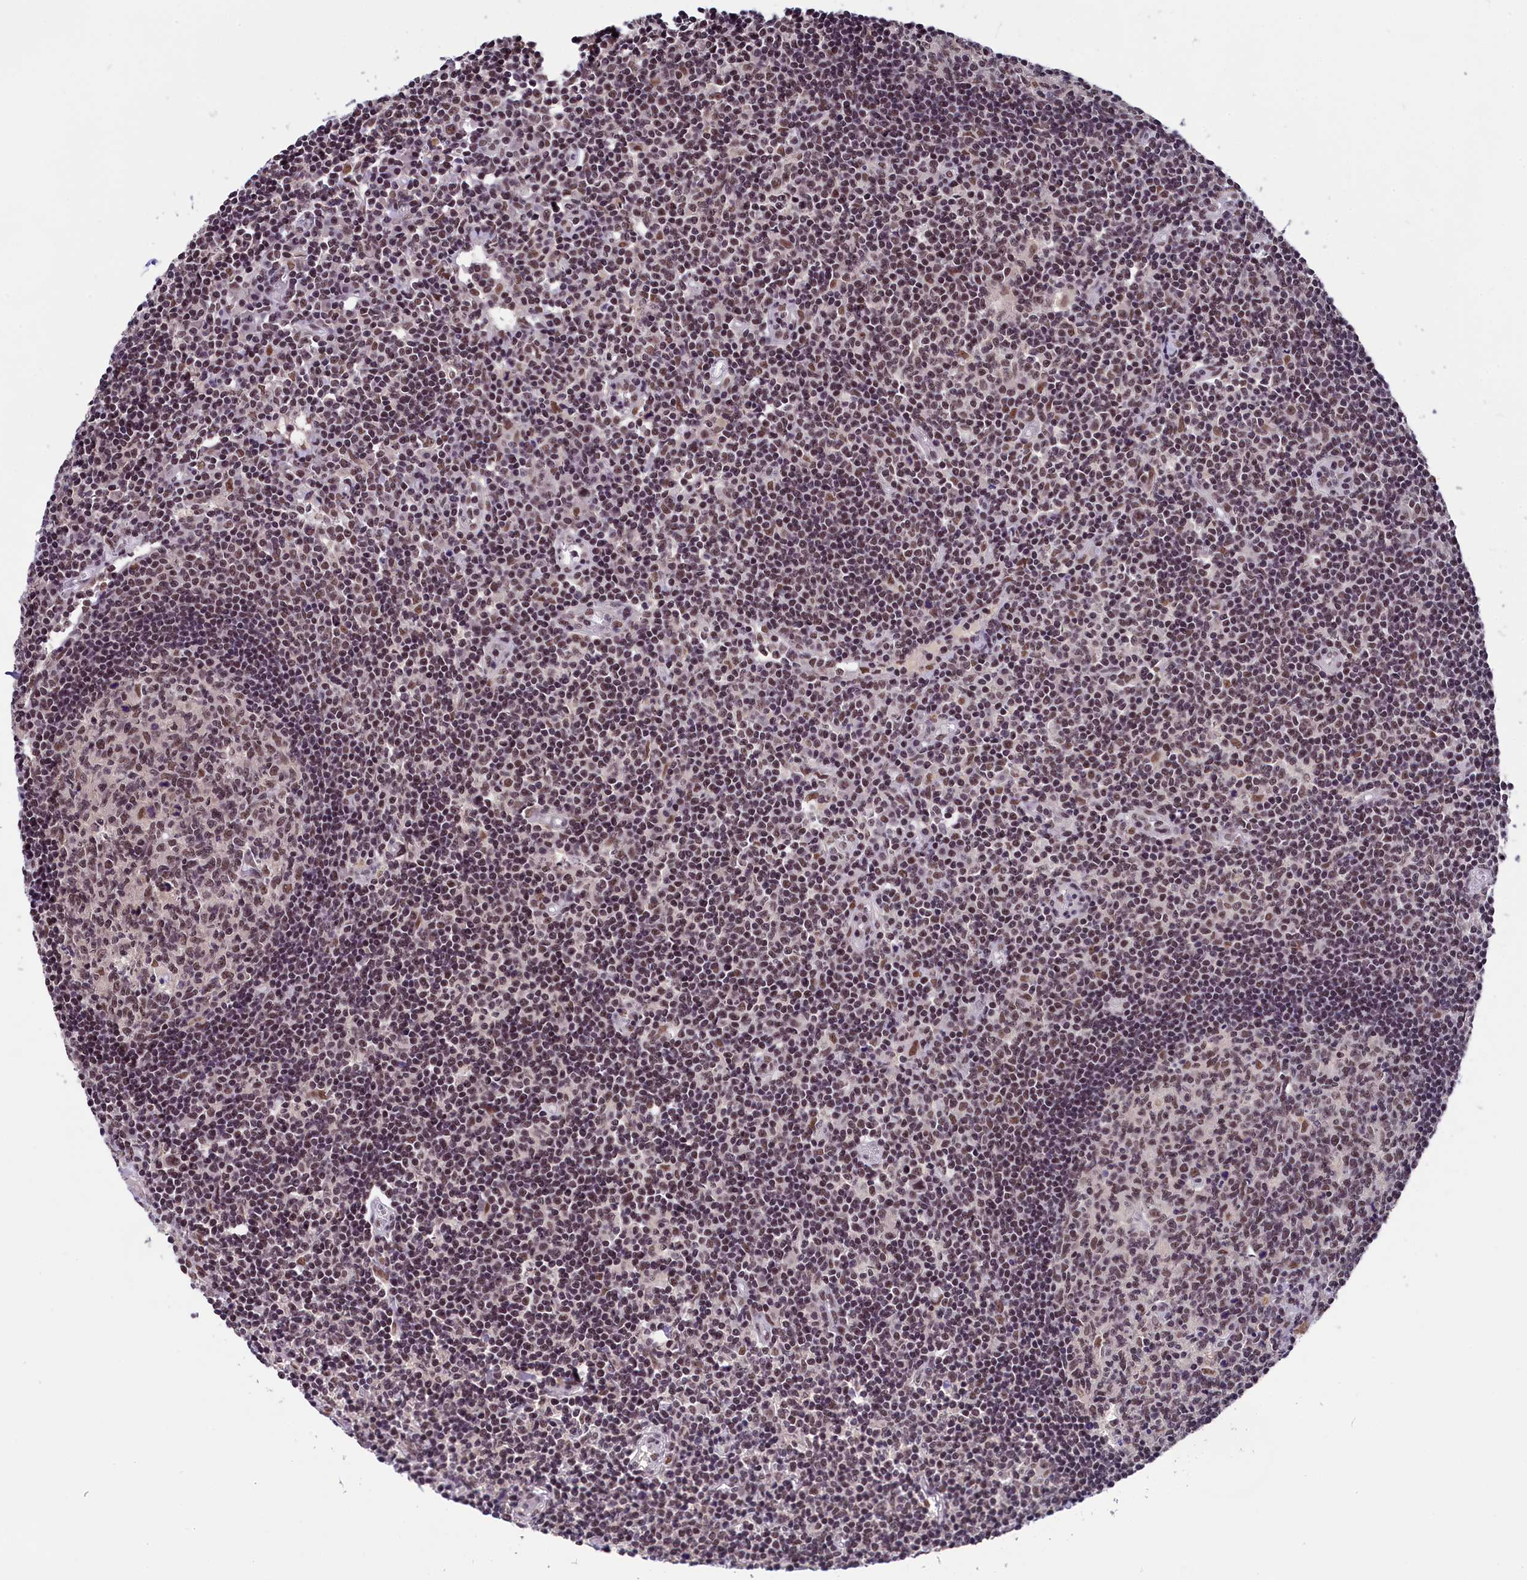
{"staining": {"intensity": "moderate", "quantity": ">75%", "location": "nuclear"}, "tissue": "lymph node", "cell_type": "Germinal center cells", "image_type": "normal", "snomed": [{"axis": "morphology", "description": "Normal tissue, NOS"}, {"axis": "topography", "description": "Lymph node"}], "caption": "Germinal center cells display moderate nuclear staining in approximately >75% of cells in normal lymph node.", "gene": "ZC3H4", "patient": {"sex": "female", "age": 55}}